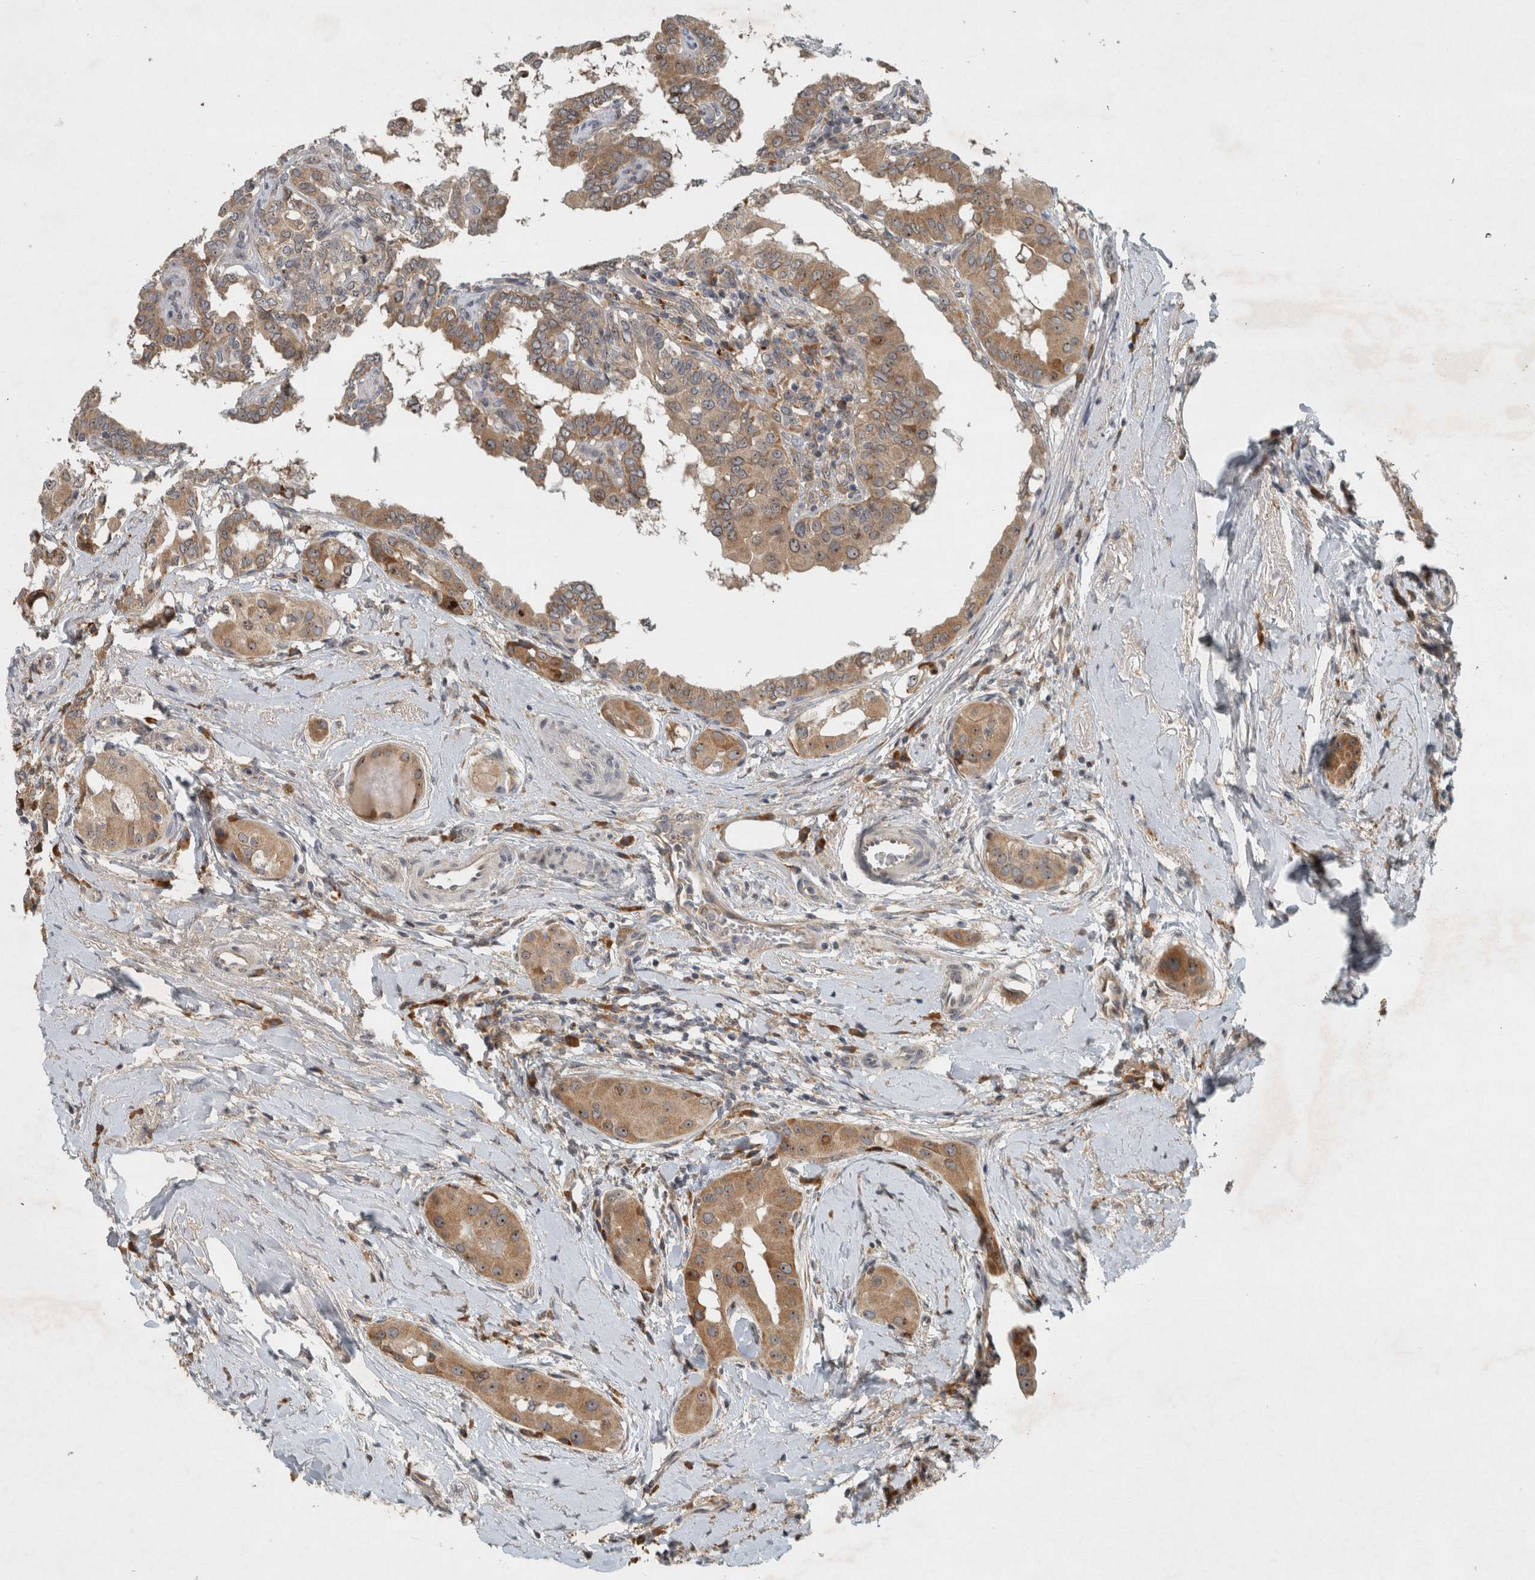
{"staining": {"intensity": "moderate", "quantity": ">75%", "location": "cytoplasmic/membranous,nuclear"}, "tissue": "thyroid cancer", "cell_type": "Tumor cells", "image_type": "cancer", "snomed": [{"axis": "morphology", "description": "Papillary adenocarcinoma, NOS"}, {"axis": "topography", "description": "Thyroid gland"}], "caption": "This image exhibits immunohistochemistry staining of human thyroid cancer (papillary adenocarcinoma), with medium moderate cytoplasmic/membranous and nuclear expression in approximately >75% of tumor cells.", "gene": "GPR137B", "patient": {"sex": "male", "age": 33}}